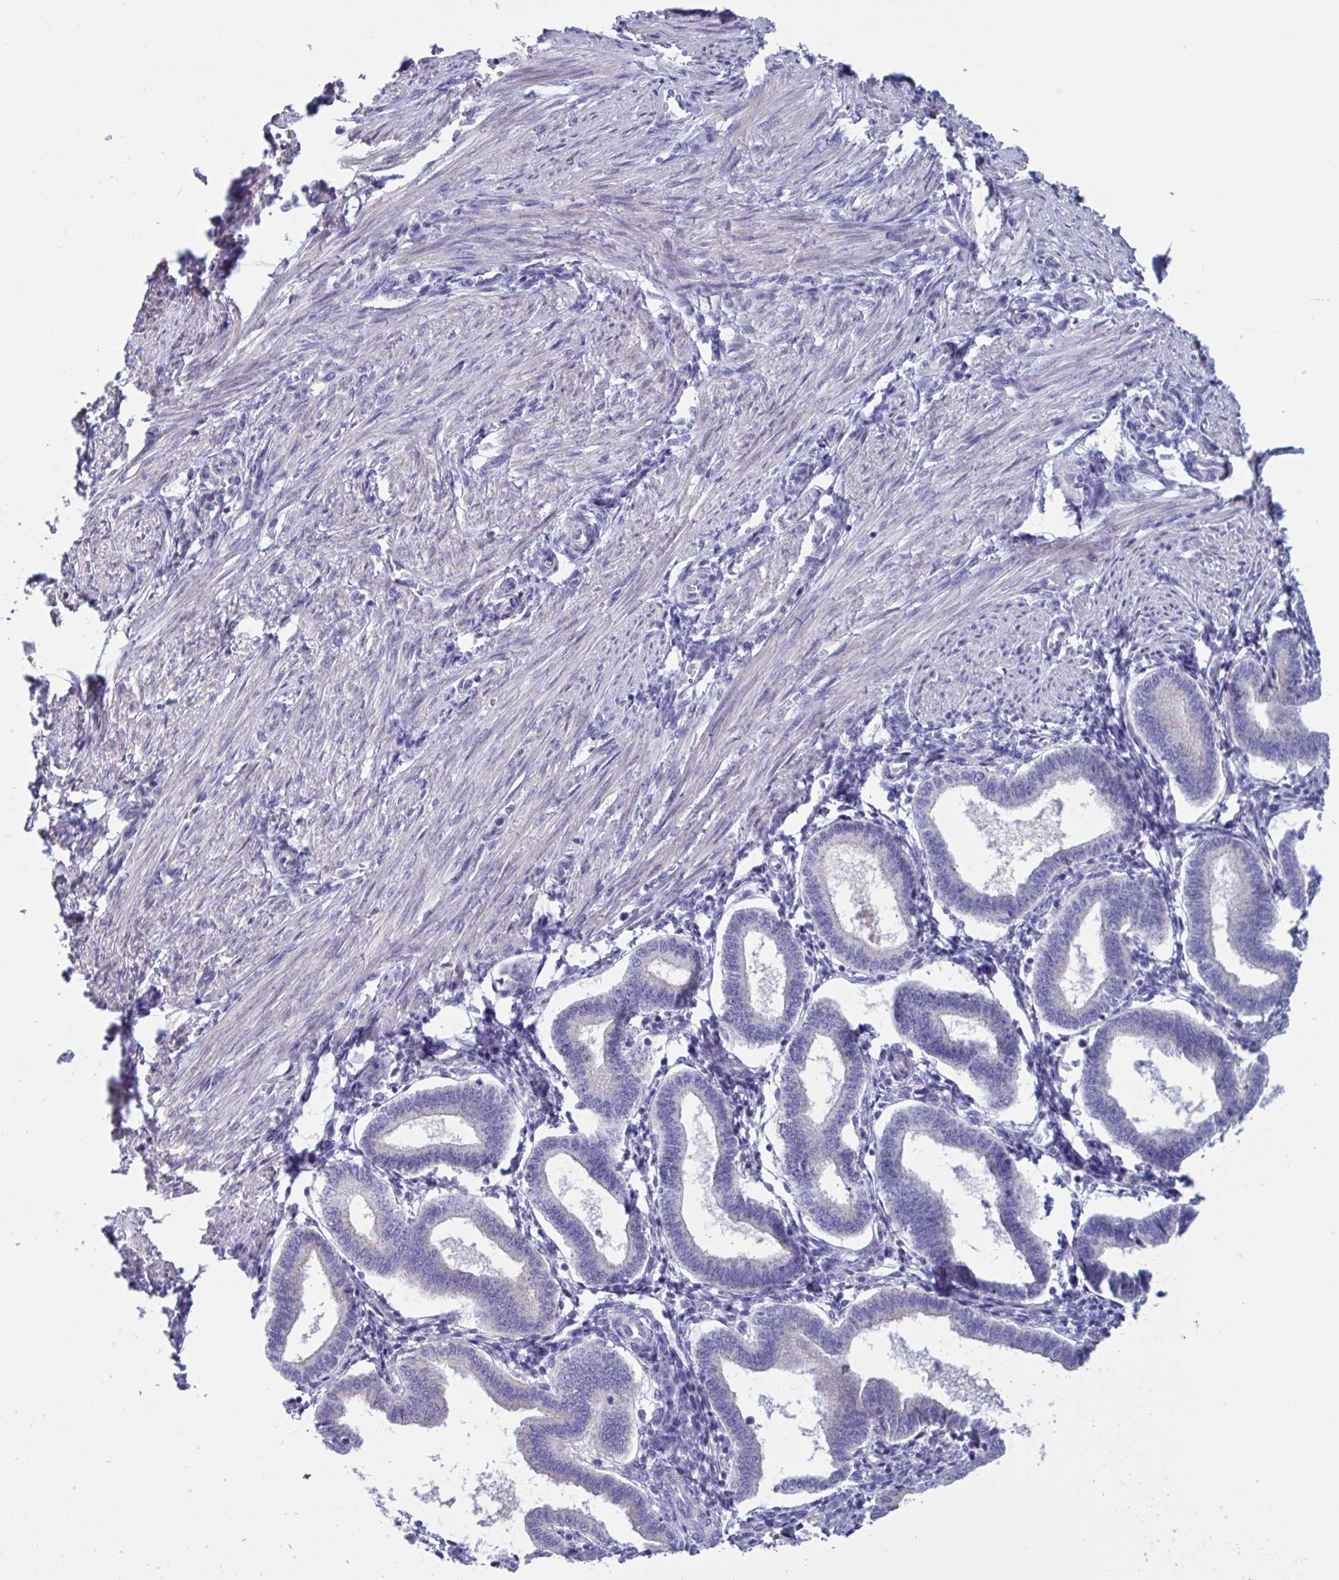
{"staining": {"intensity": "negative", "quantity": "none", "location": "none"}, "tissue": "endometrium", "cell_type": "Cells in endometrial stroma", "image_type": "normal", "snomed": [{"axis": "morphology", "description": "Normal tissue, NOS"}, {"axis": "topography", "description": "Endometrium"}], "caption": "The histopathology image reveals no staining of cells in endometrial stroma in unremarkable endometrium.", "gene": "MS4A14", "patient": {"sex": "female", "age": 24}}